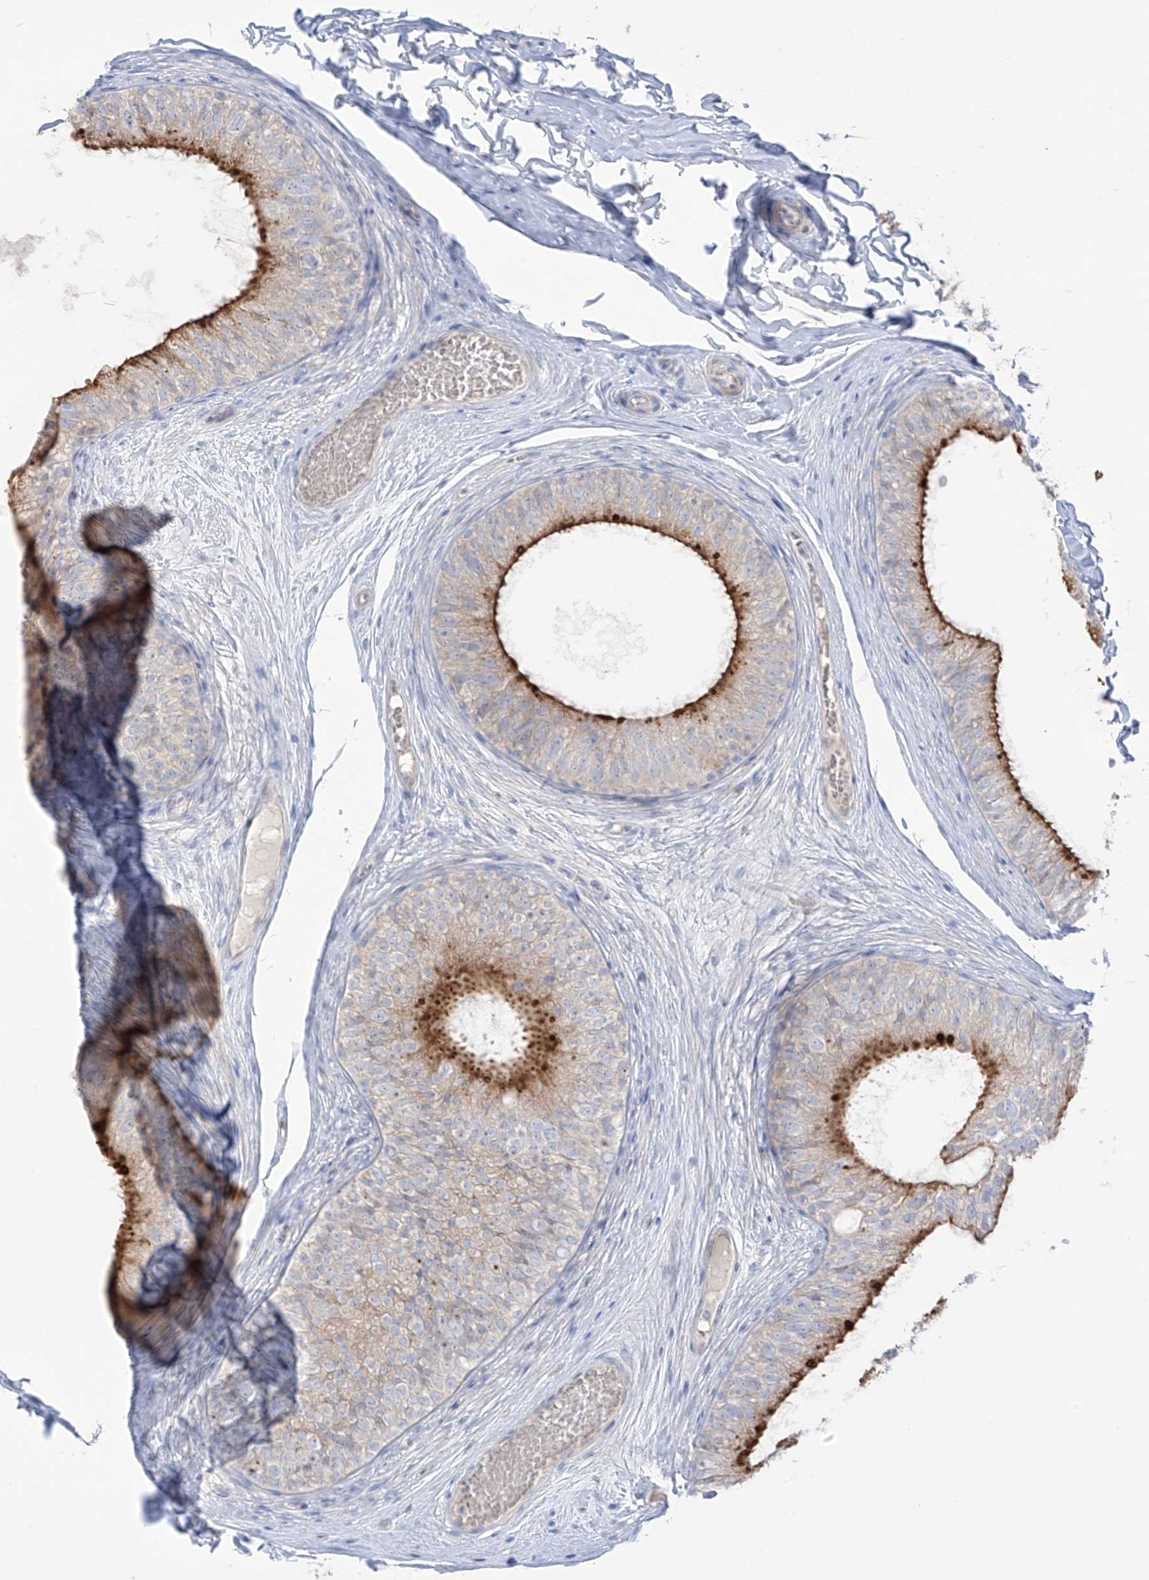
{"staining": {"intensity": "strong", "quantity": "<25%", "location": "cytoplasmic/membranous"}, "tissue": "epididymis", "cell_type": "Glandular cells", "image_type": "normal", "snomed": [{"axis": "morphology", "description": "Normal tissue, NOS"}, {"axis": "morphology", "description": "Seminoma in situ"}, {"axis": "topography", "description": "Testis"}, {"axis": "topography", "description": "Epididymis"}], "caption": "Brown immunohistochemical staining in normal human epididymis displays strong cytoplasmic/membranous expression in about <25% of glandular cells. (DAB (3,3'-diaminobenzidine) = brown stain, brightfield microscopy at high magnification).", "gene": "ASPRV1", "patient": {"sex": "male", "age": 28}}